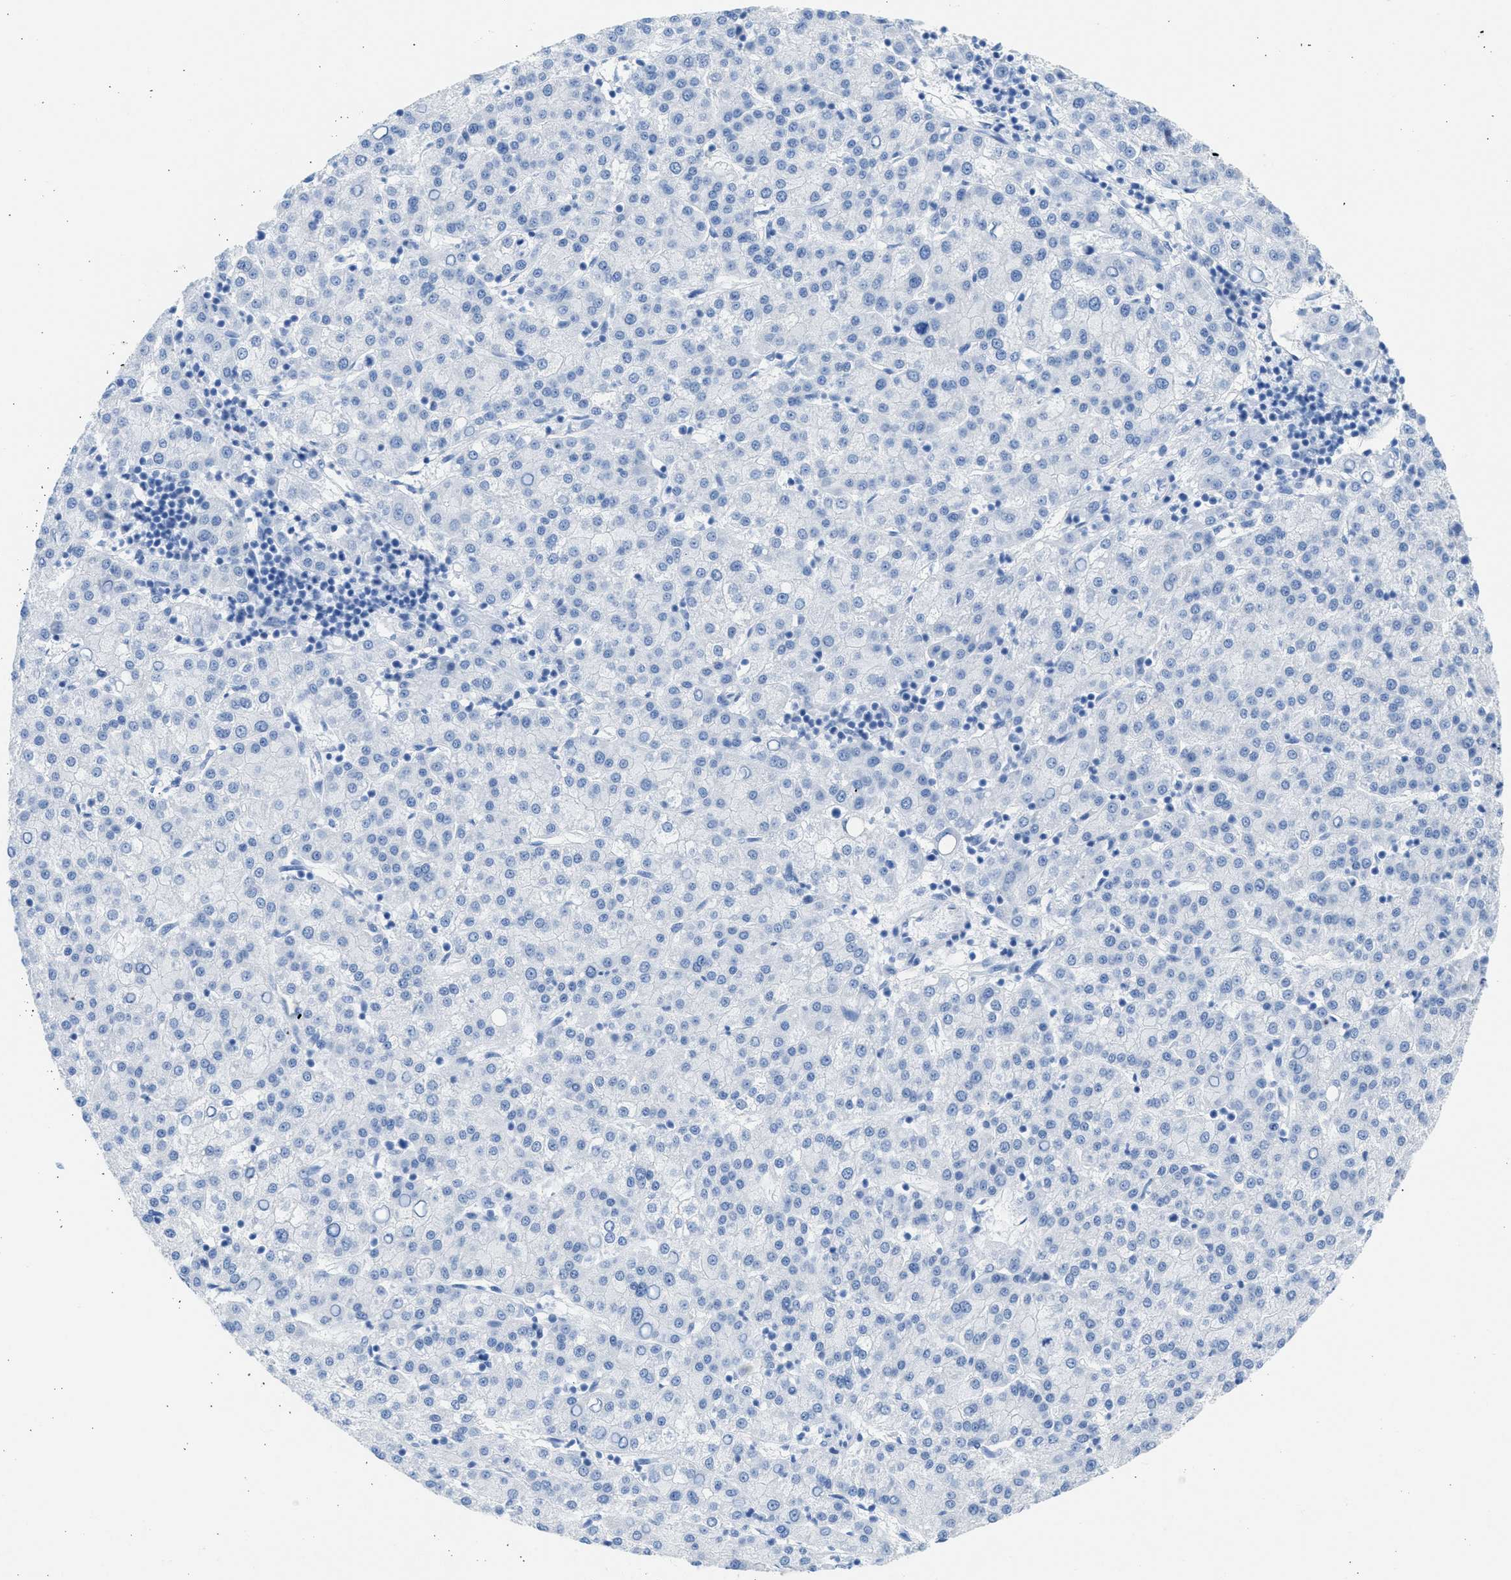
{"staining": {"intensity": "negative", "quantity": "none", "location": "none"}, "tissue": "liver cancer", "cell_type": "Tumor cells", "image_type": "cancer", "snomed": [{"axis": "morphology", "description": "Carcinoma, Hepatocellular, NOS"}, {"axis": "topography", "description": "Liver"}], "caption": "DAB immunohistochemical staining of liver cancer (hepatocellular carcinoma) demonstrates no significant expression in tumor cells.", "gene": "SPATA3", "patient": {"sex": "female", "age": 58}}